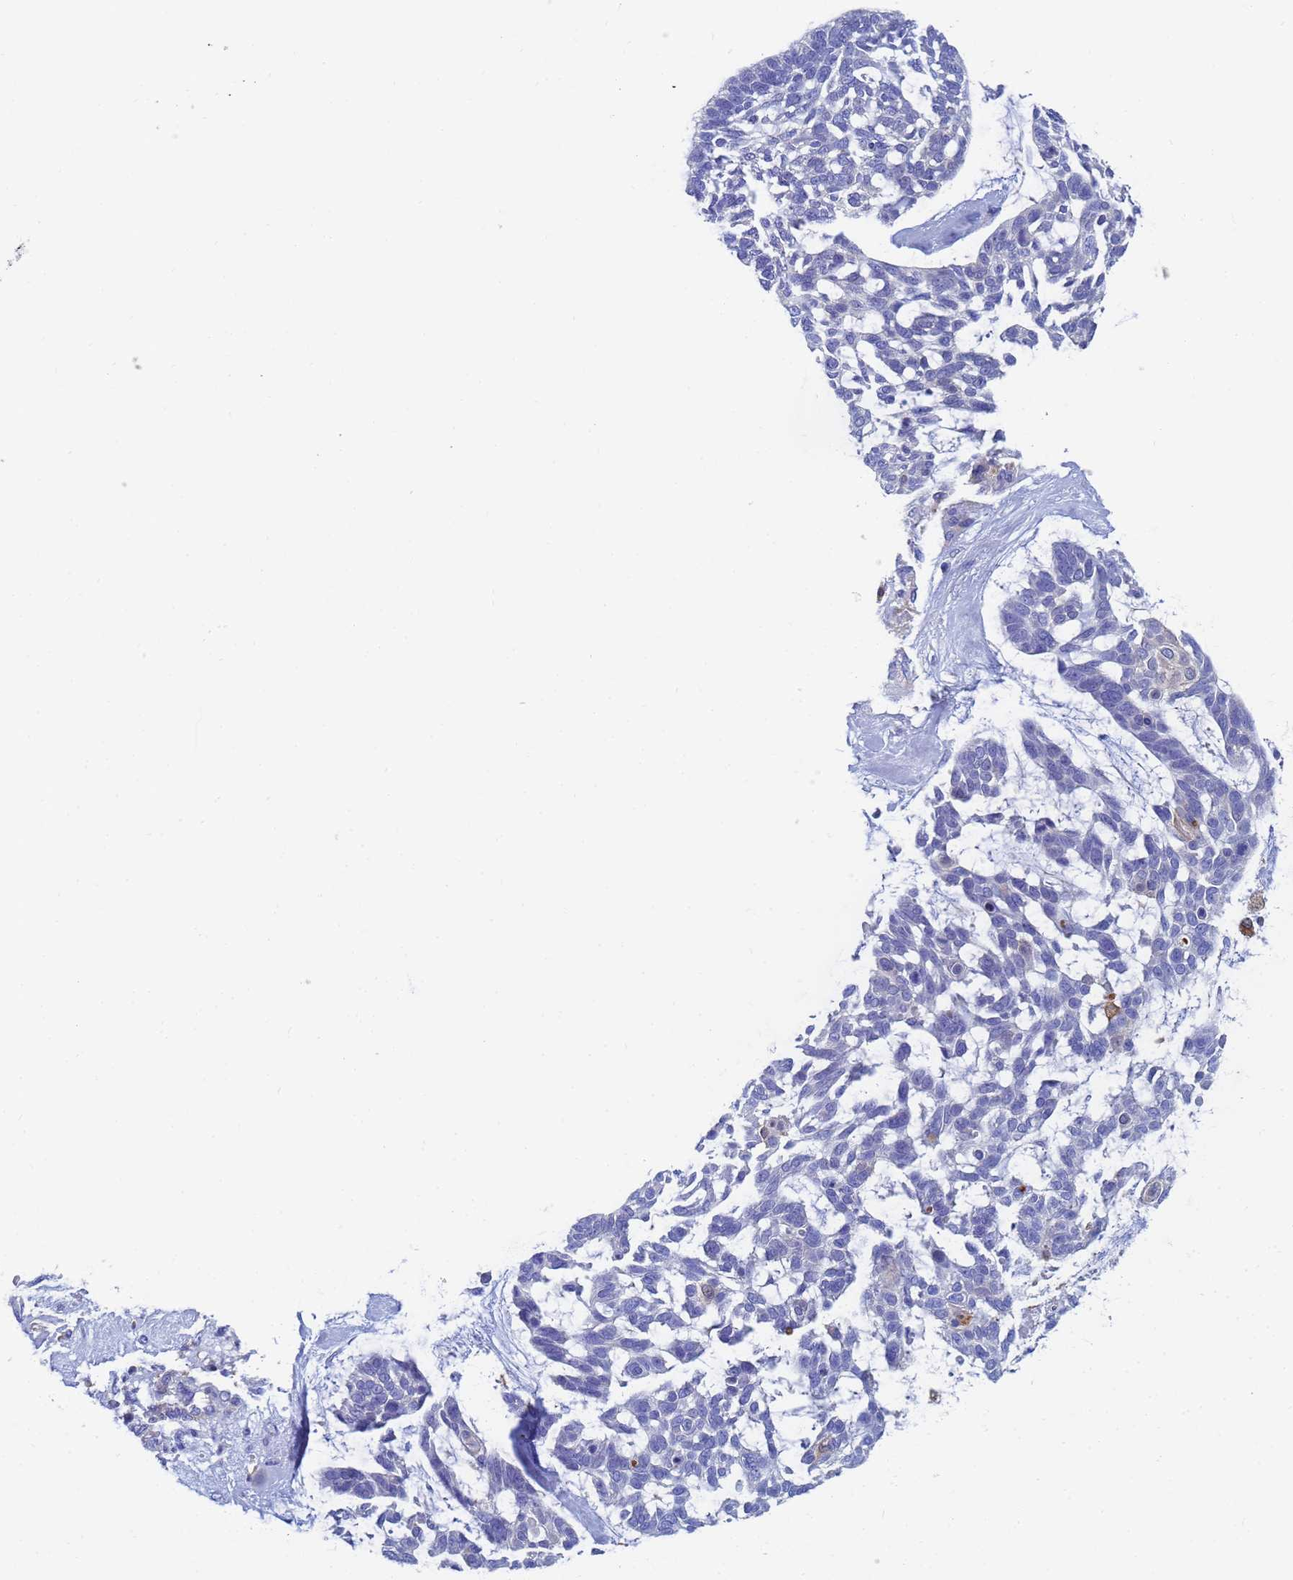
{"staining": {"intensity": "negative", "quantity": "none", "location": "none"}, "tissue": "skin cancer", "cell_type": "Tumor cells", "image_type": "cancer", "snomed": [{"axis": "morphology", "description": "Basal cell carcinoma"}, {"axis": "topography", "description": "Skin"}], "caption": "DAB immunohistochemical staining of human skin basal cell carcinoma displays no significant staining in tumor cells.", "gene": "GCHFR", "patient": {"sex": "male", "age": 88}}